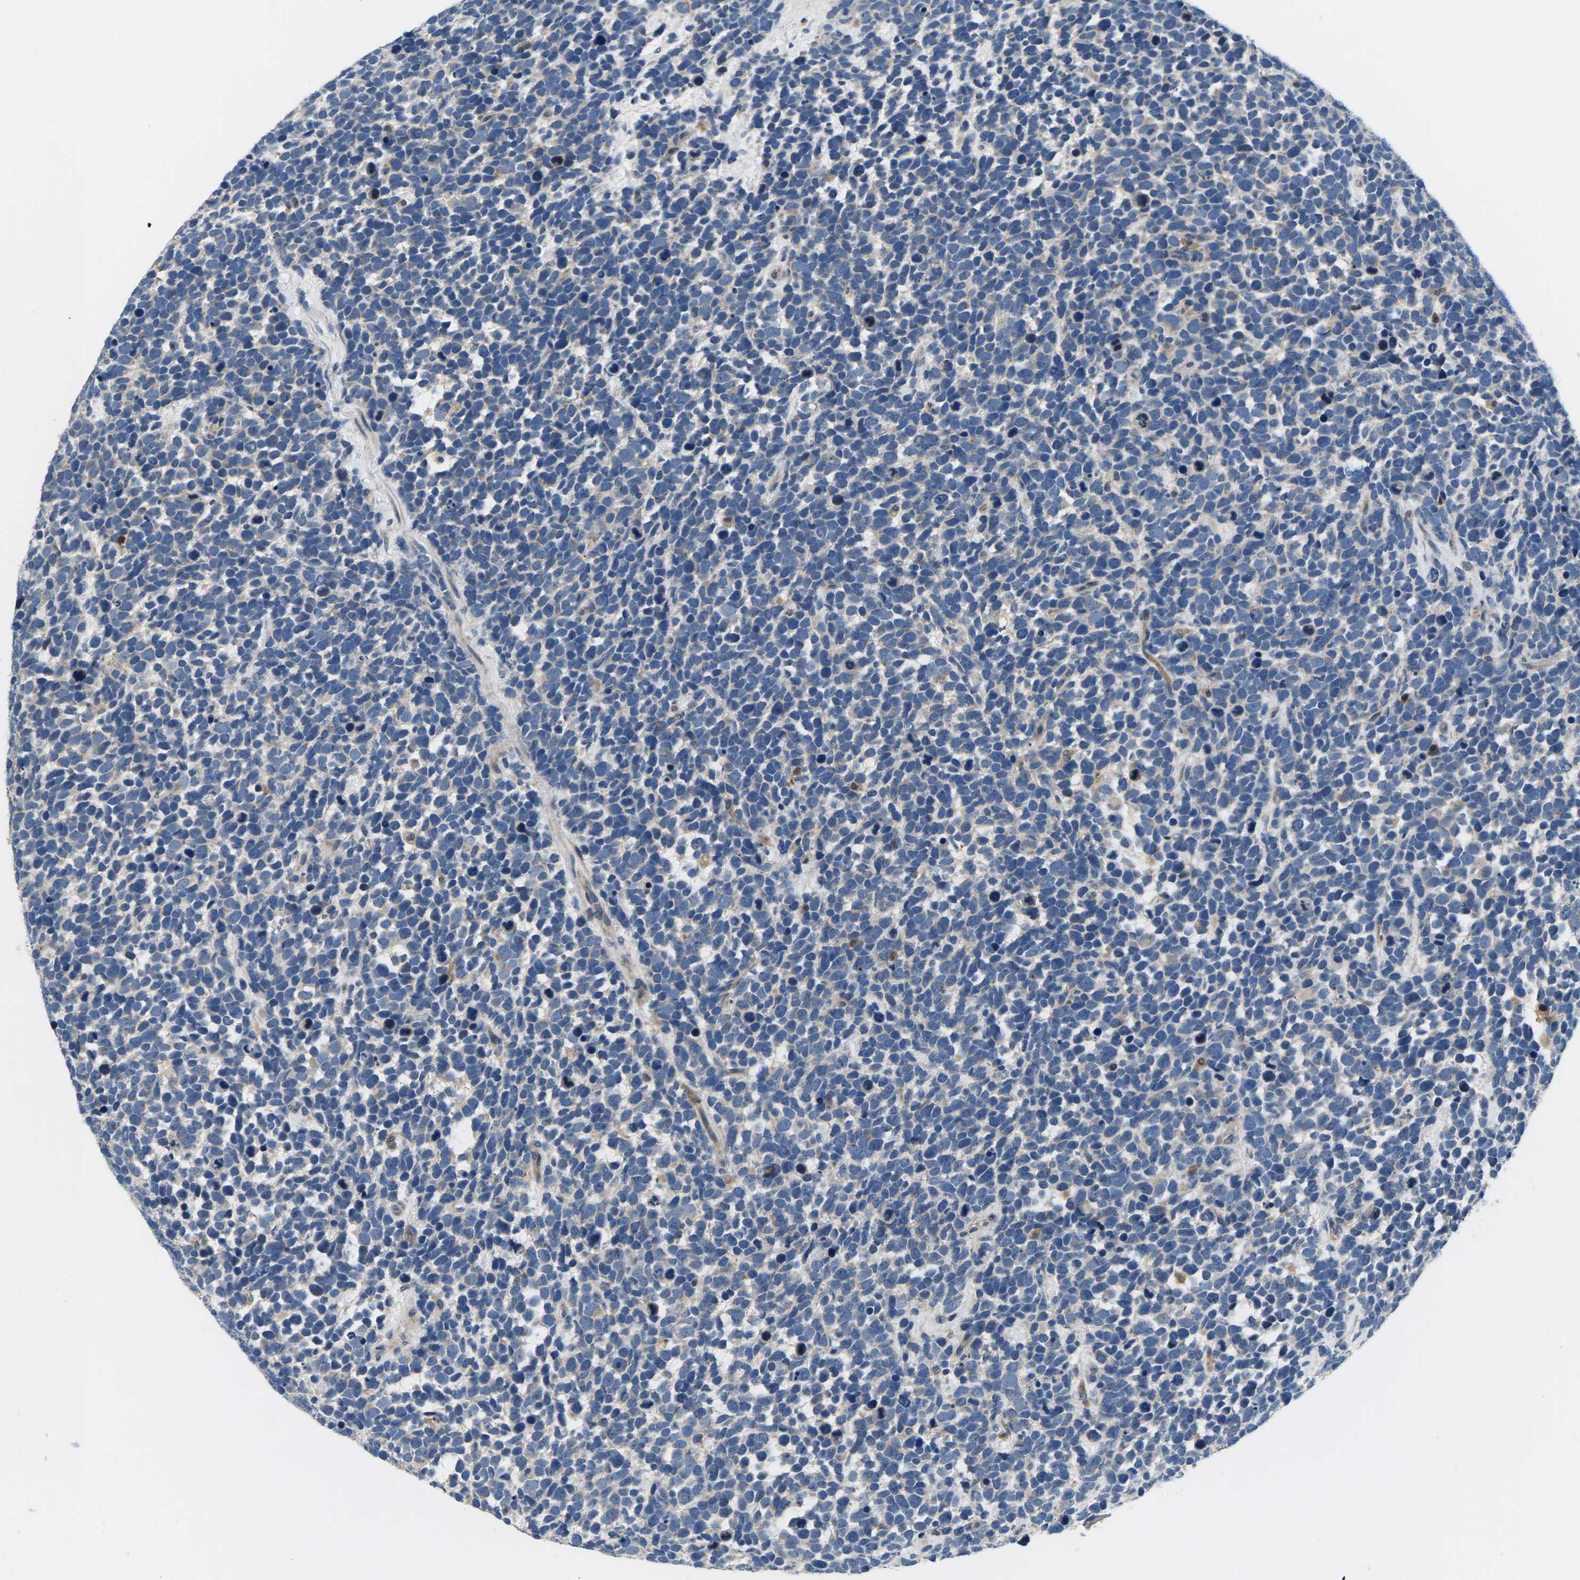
{"staining": {"intensity": "negative", "quantity": "none", "location": "none"}, "tissue": "urothelial cancer", "cell_type": "Tumor cells", "image_type": "cancer", "snomed": [{"axis": "morphology", "description": "Urothelial carcinoma, High grade"}, {"axis": "topography", "description": "Urinary bladder"}], "caption": "Immunohistochemistry of high-grade urothelial carcinoma displays no expression in tumor cells. (Stains: DAB immunohistochemistry (IHC) with hematoxylin counter stain, Microscopy: brightfield microscopy at high magnification).", "gene": "ERGIC3", "patient": {"sex": "female", "age": 82}}